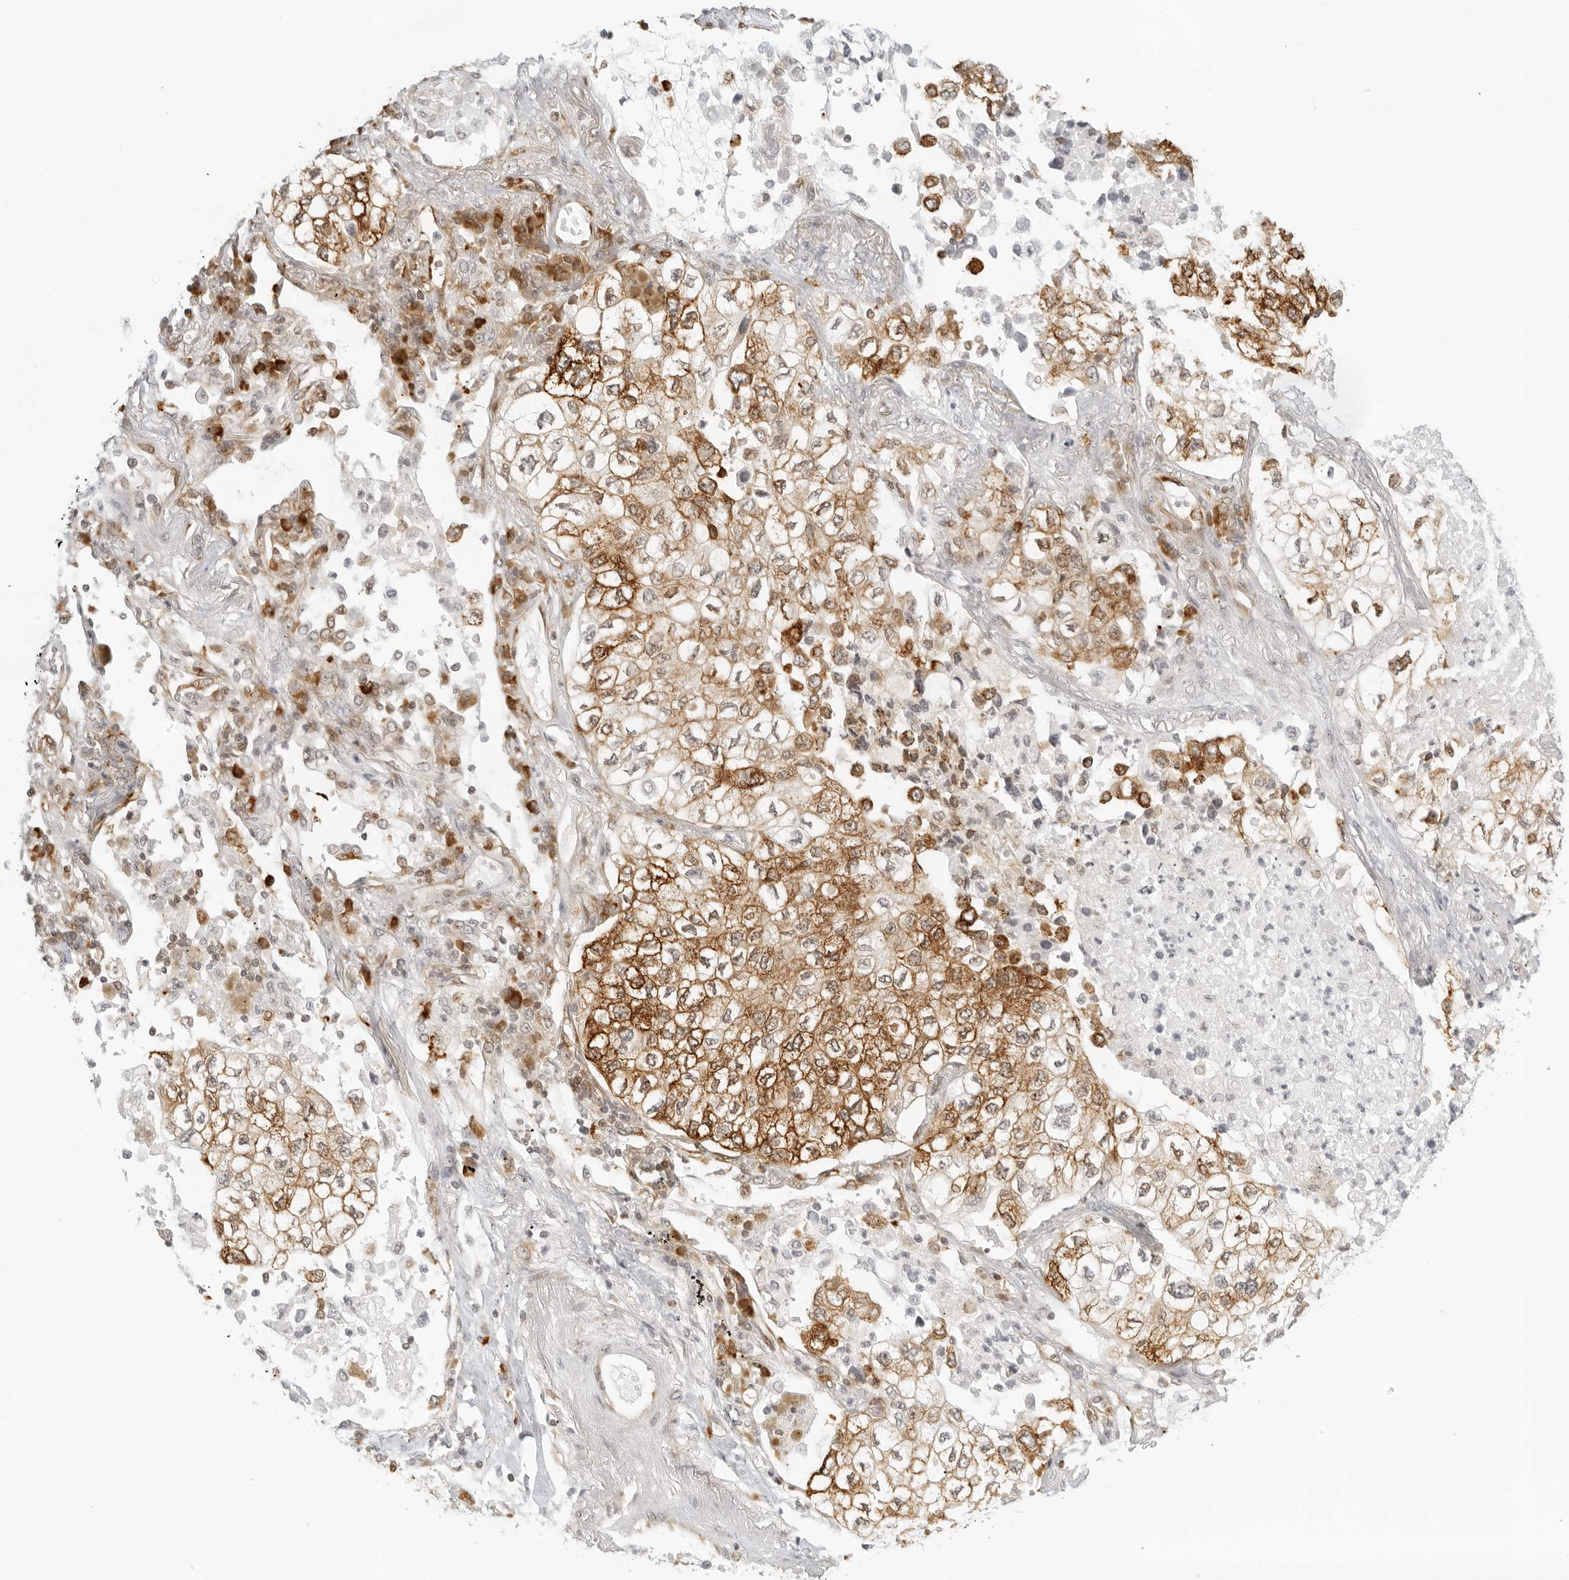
{"staining": {"intensity": "moderate", "quantity": ">75%", "location": "cytoplasmic/membranous"}, "tissue": "lung cancer", "cell_type": "Tumor cells", "image_type": "cancer", "snomed": [{"axis": "morphology", "description": "Adenocarcinoma, NOS"}, {"axis": "topography", "description": "Lung"}], "caption": "Human lung adenocarcinoma stained with a protein marker displays moderate staining in tumor cells.", "gene": "EIF4G1", "patient": {"sex": "male", "age": 63}}